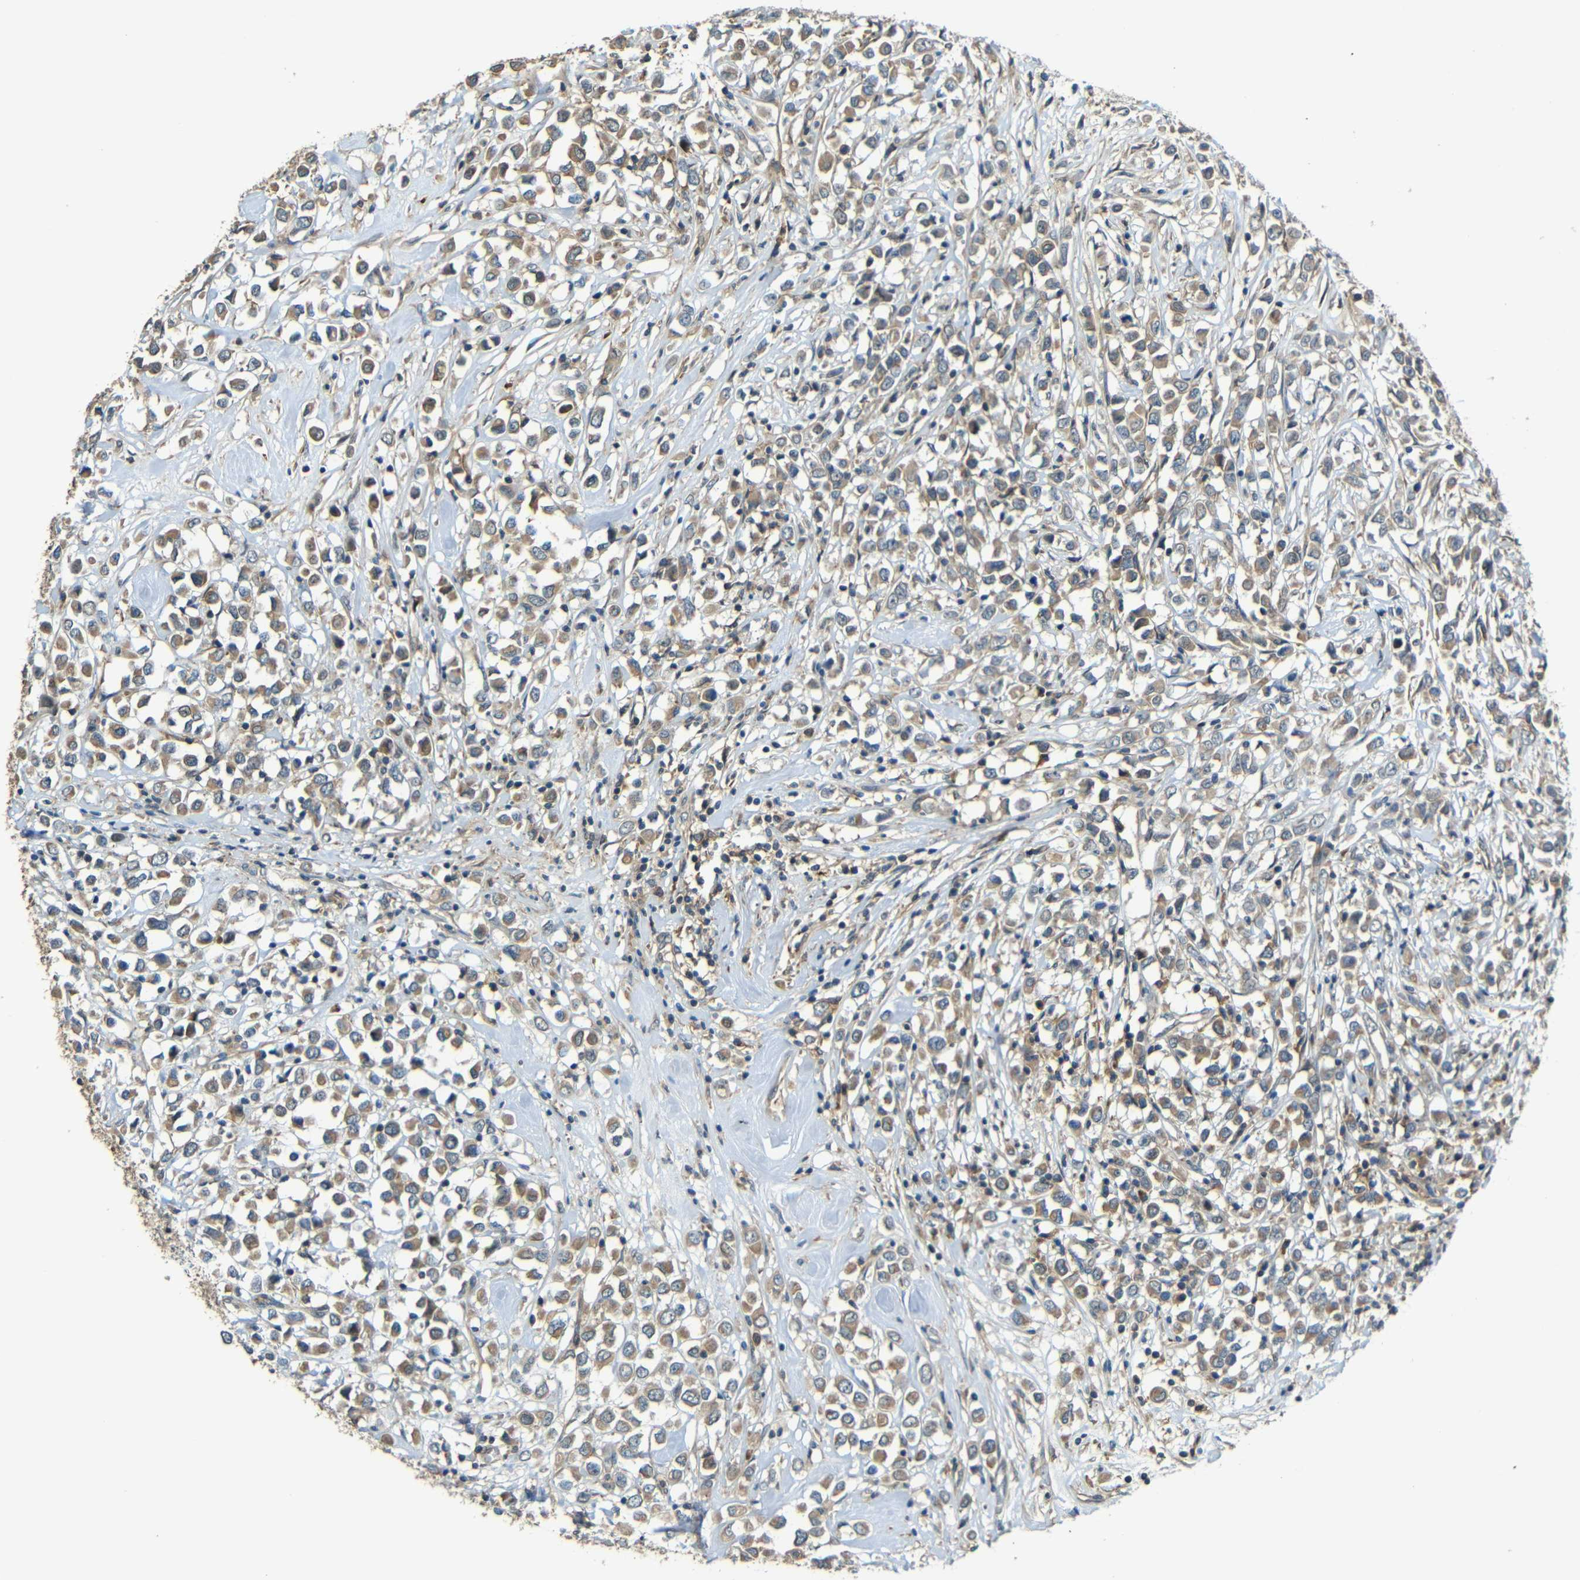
{"staining": {"intensity": "moderate", "quantity": ">75%", "location": "cytoplasmic/membranous"}, "tissue": "breast cancer", "cell_type": "Tumor cells", "image_type": "cancer", "snomed": [{"axis": "morphology", "description": "Duct carcinoma"}, {"axis": "topography", "description": "Breast"}], "caption": "An immunohistochemistry (IHC) photomicrograph of neoplastic tissue is shown. Protein staining in brown shows moderate cytoplasmic/membranous positivity in breast cancer within tumor cells. (brown staining indicates protein expression, while blue staining denotes nuclei).", "gene": "FNDC3A", "patient": {"sex": "female", "age": 61}}